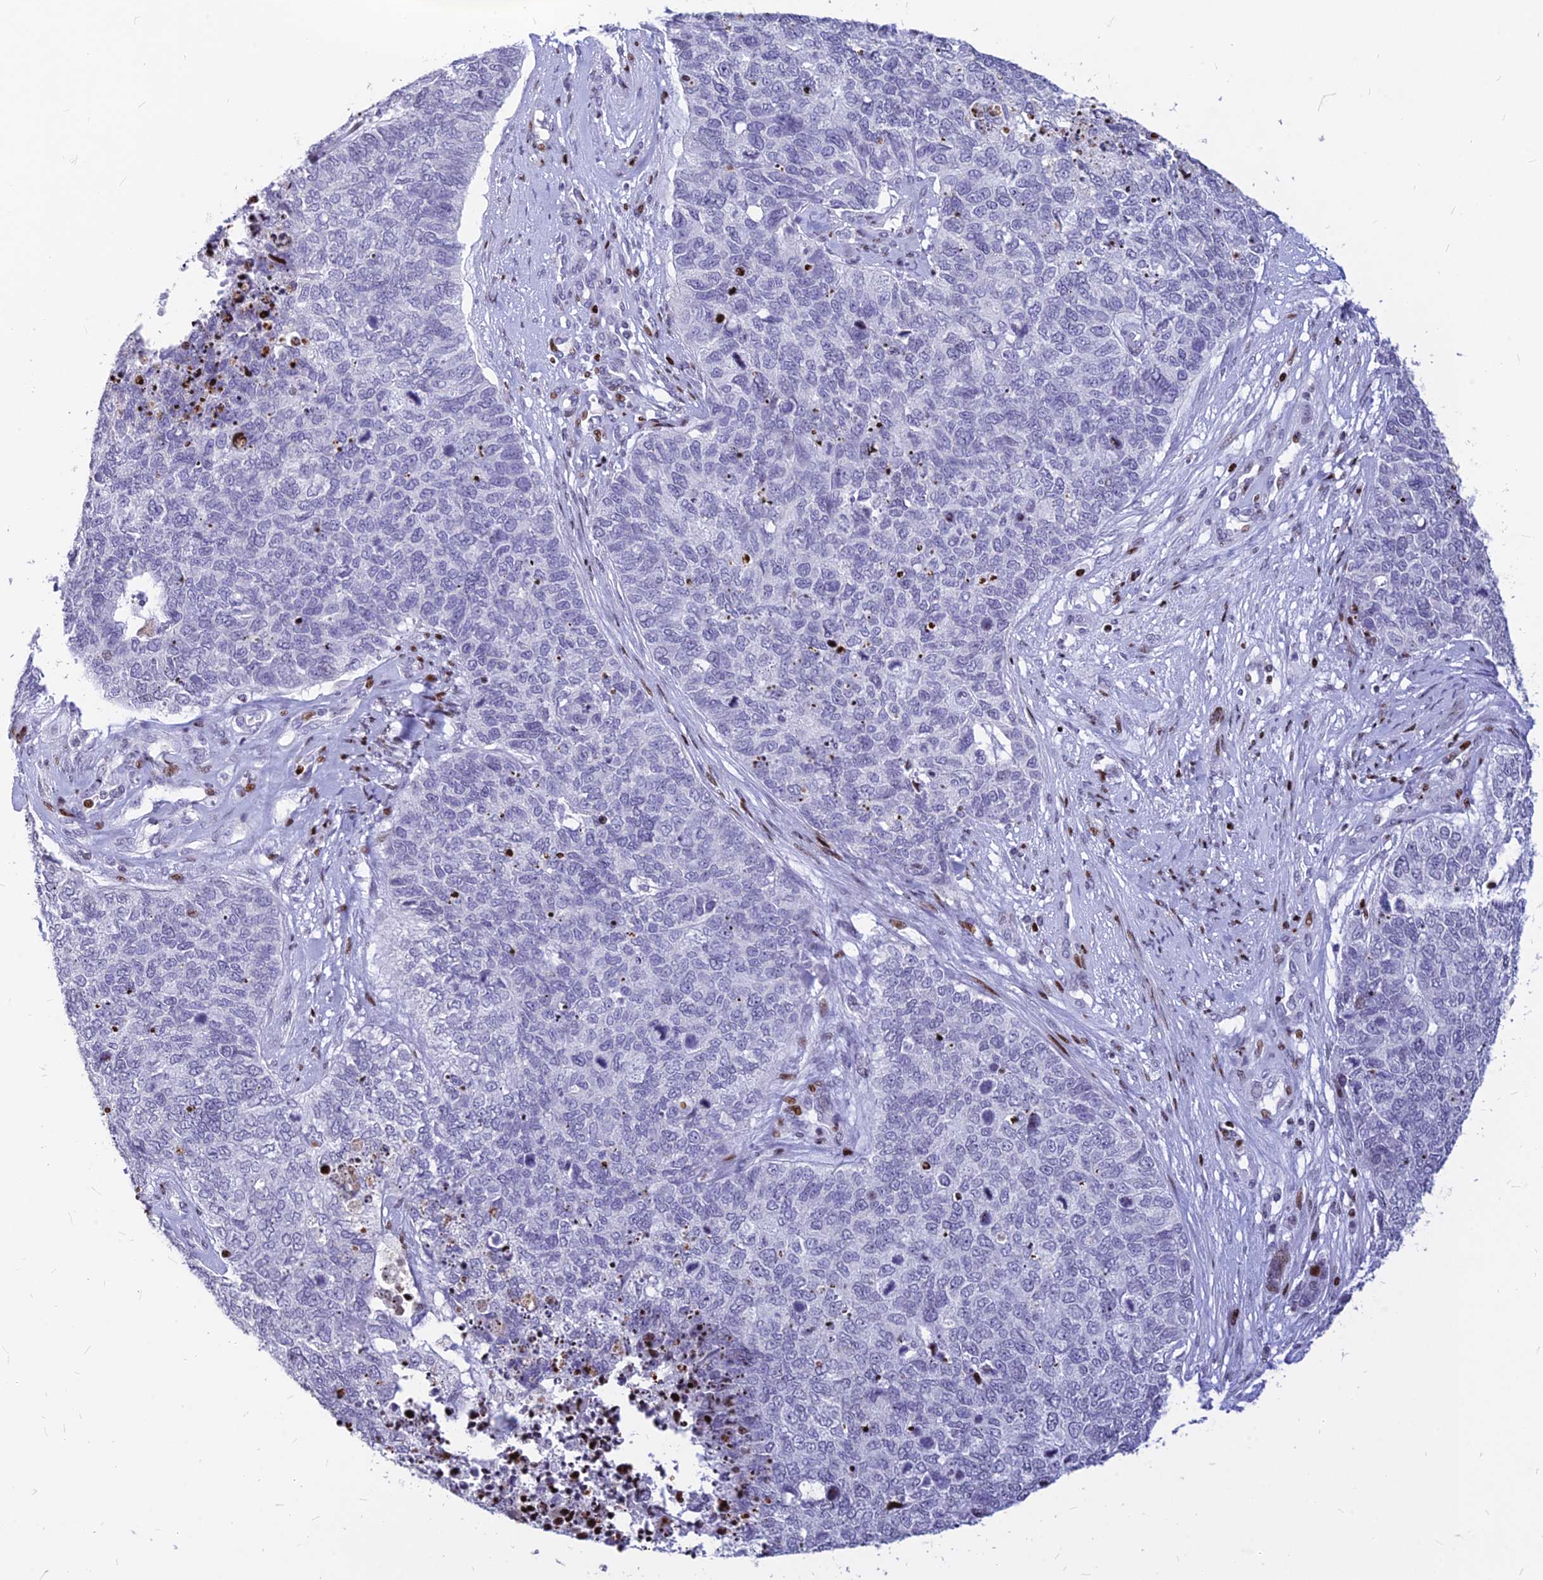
{"staining": {"intensity": "negative", "quantity": "none", "location": "none"}, "tissue": "cervical cancer", "cell_type": "Tumor cells", "image_type": "cancer", "snomed": [{"axis": "morphology", "description": "Squamous cell carcinoma, NOS"}, {"axis": "topography", "description": "Cervix"}], "caption": "A high-resolution image shows immunohistochemistry (IHC) staining of cervical cancer (squamous cell carcinoma), which reveals no significant staining in tumor cells.", "gene": "PRPS1", "patient": {"sex": "female", "age": 63}}